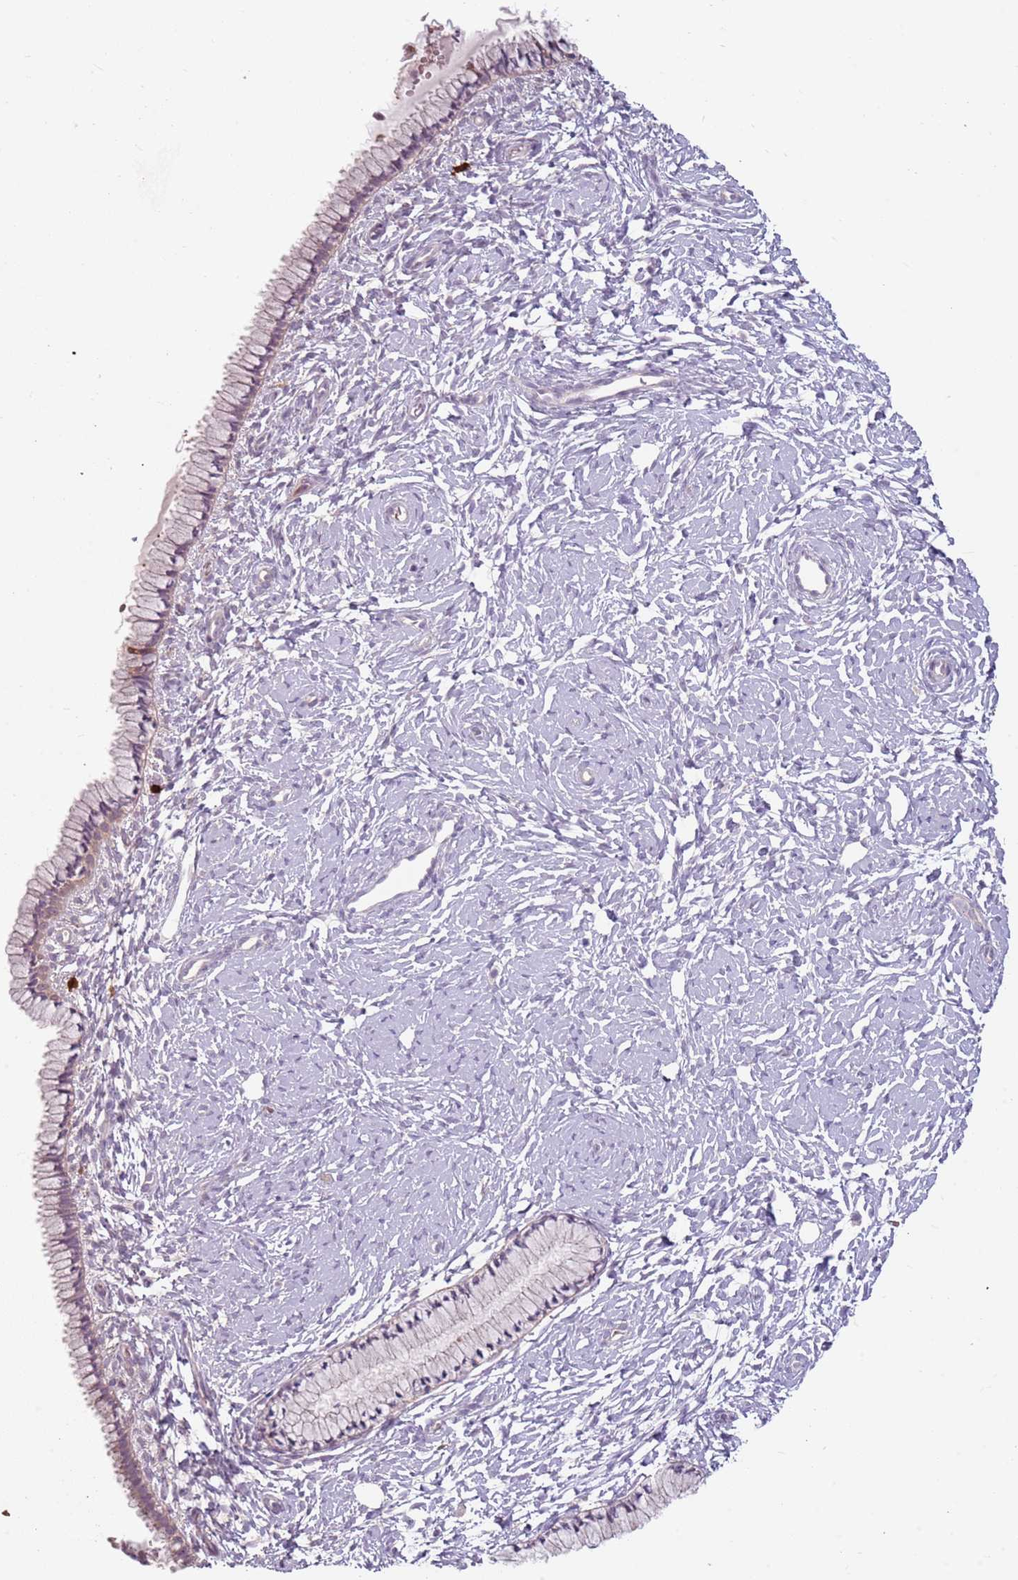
{"staining": {"intensity": "weak", "quantity": "25%-75%", "location": "cytoplasmic/membranous"}, "tissue": "cervix", "cell_type": "Glandular cells", "image_type": "normal", "snomed": [{"axis": "morphology", "description": "Normal tissue, NOS"}, {"axis": "topography", "description": "Cervix"}], "caption": "This photomicrograph displays benign cervix stained with immunohistochemistry (IHC) to label a protein in brown. The cytoplasmic/membranous of glandular cells show weak positivity for the protein. Nuclei are counter-stained blue.", "gene": "SPAG4", "patient": {"sex": "female", "age": 33}}